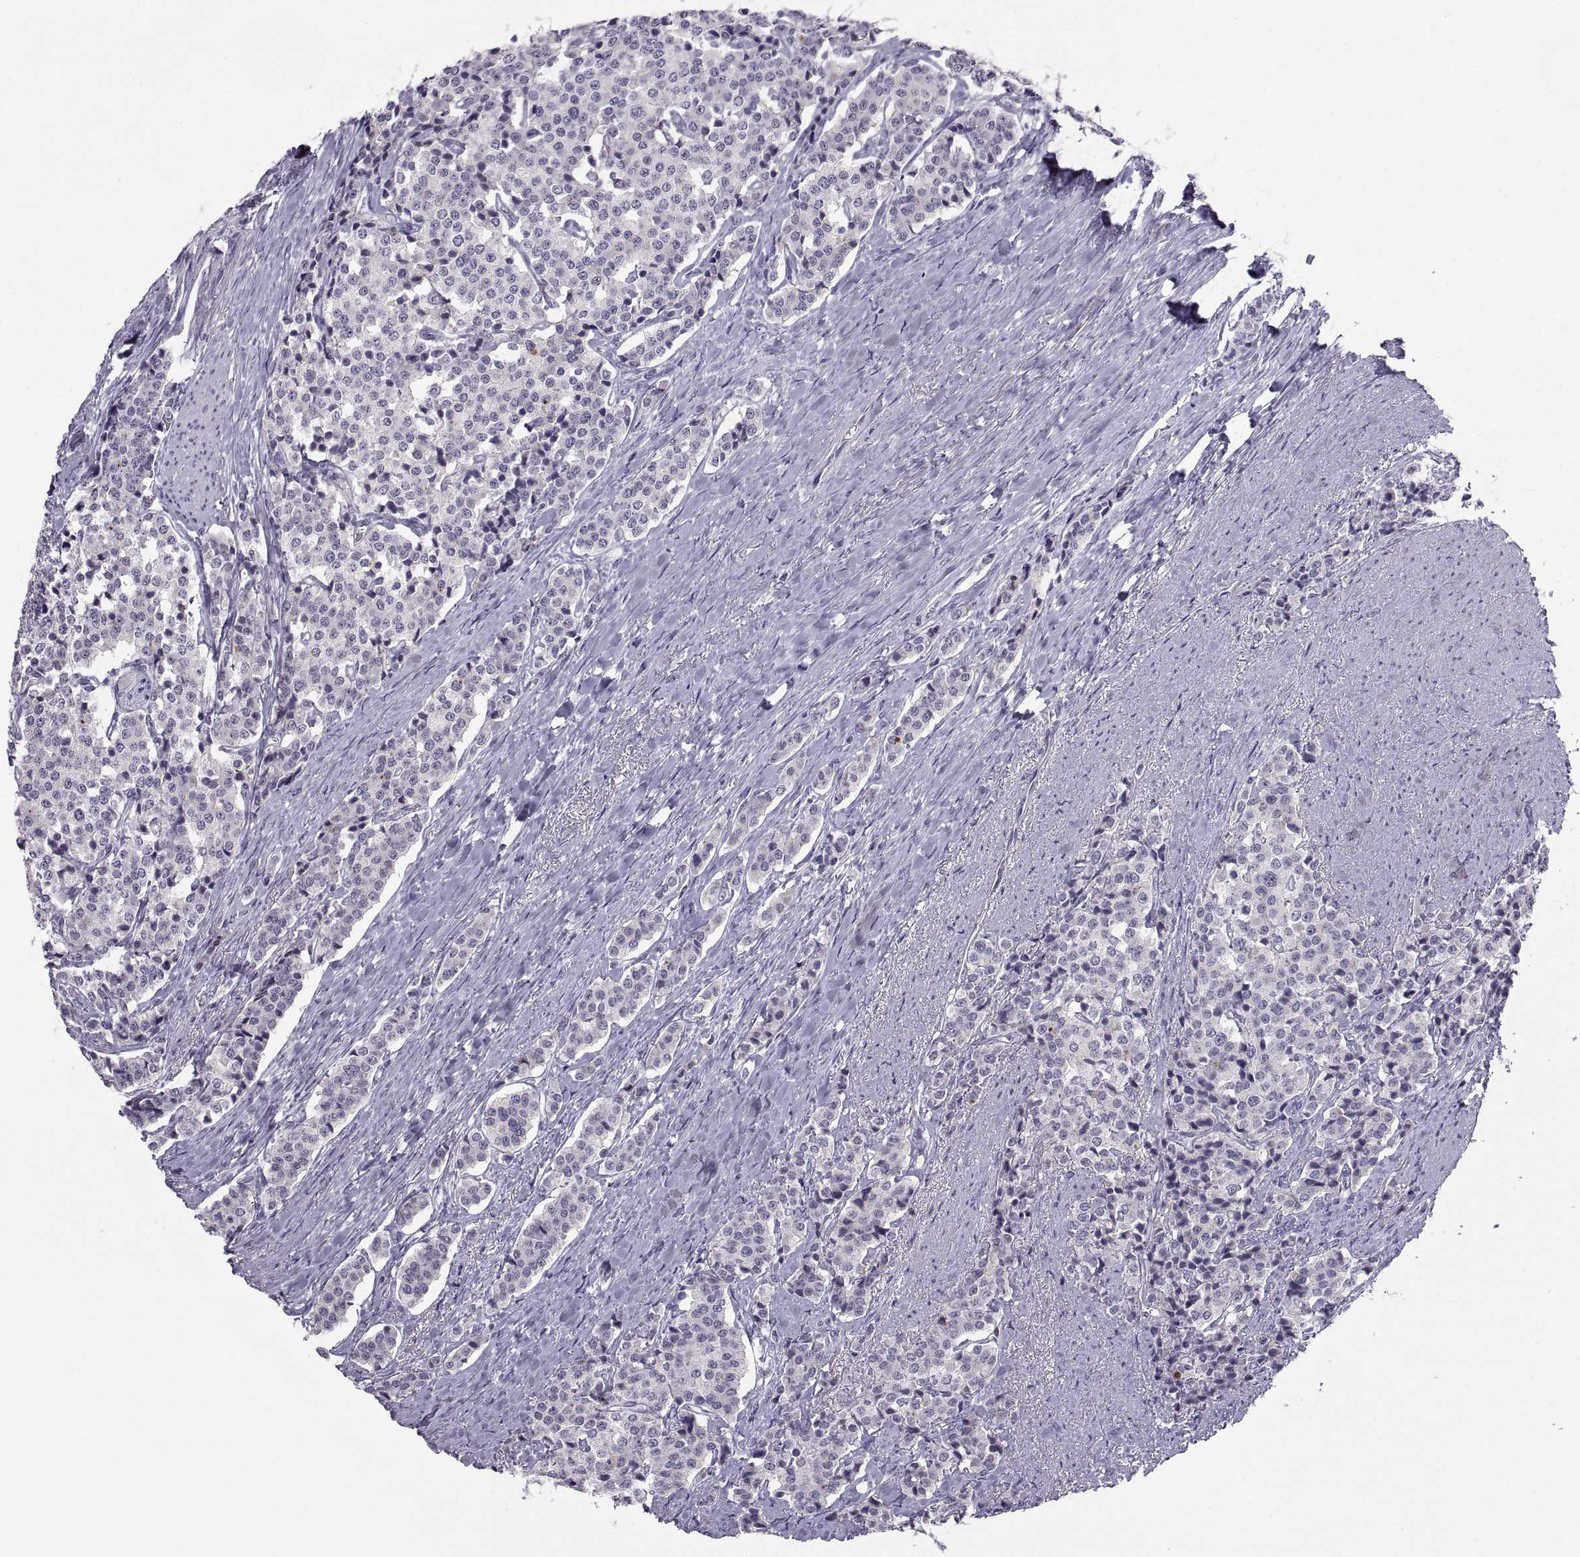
{"staining": {"intensity": "negative", "quantity": "none", "location": "none"}, "tissue": "carcinoid", "cell_type": "Tumor cells", "image_type": "cancer", "snomed": [{"axis": "morphology", "description": "Carcinoid, malignant, NOS"}, {"axis": "topography", "description": "Small intestine"}], "caption": "Immunohistochemistry of human malignant carcinoid shows no staining in tumor cells.", "gene": "TTC21A", "patient": {"sex": "female", "age": 58}}